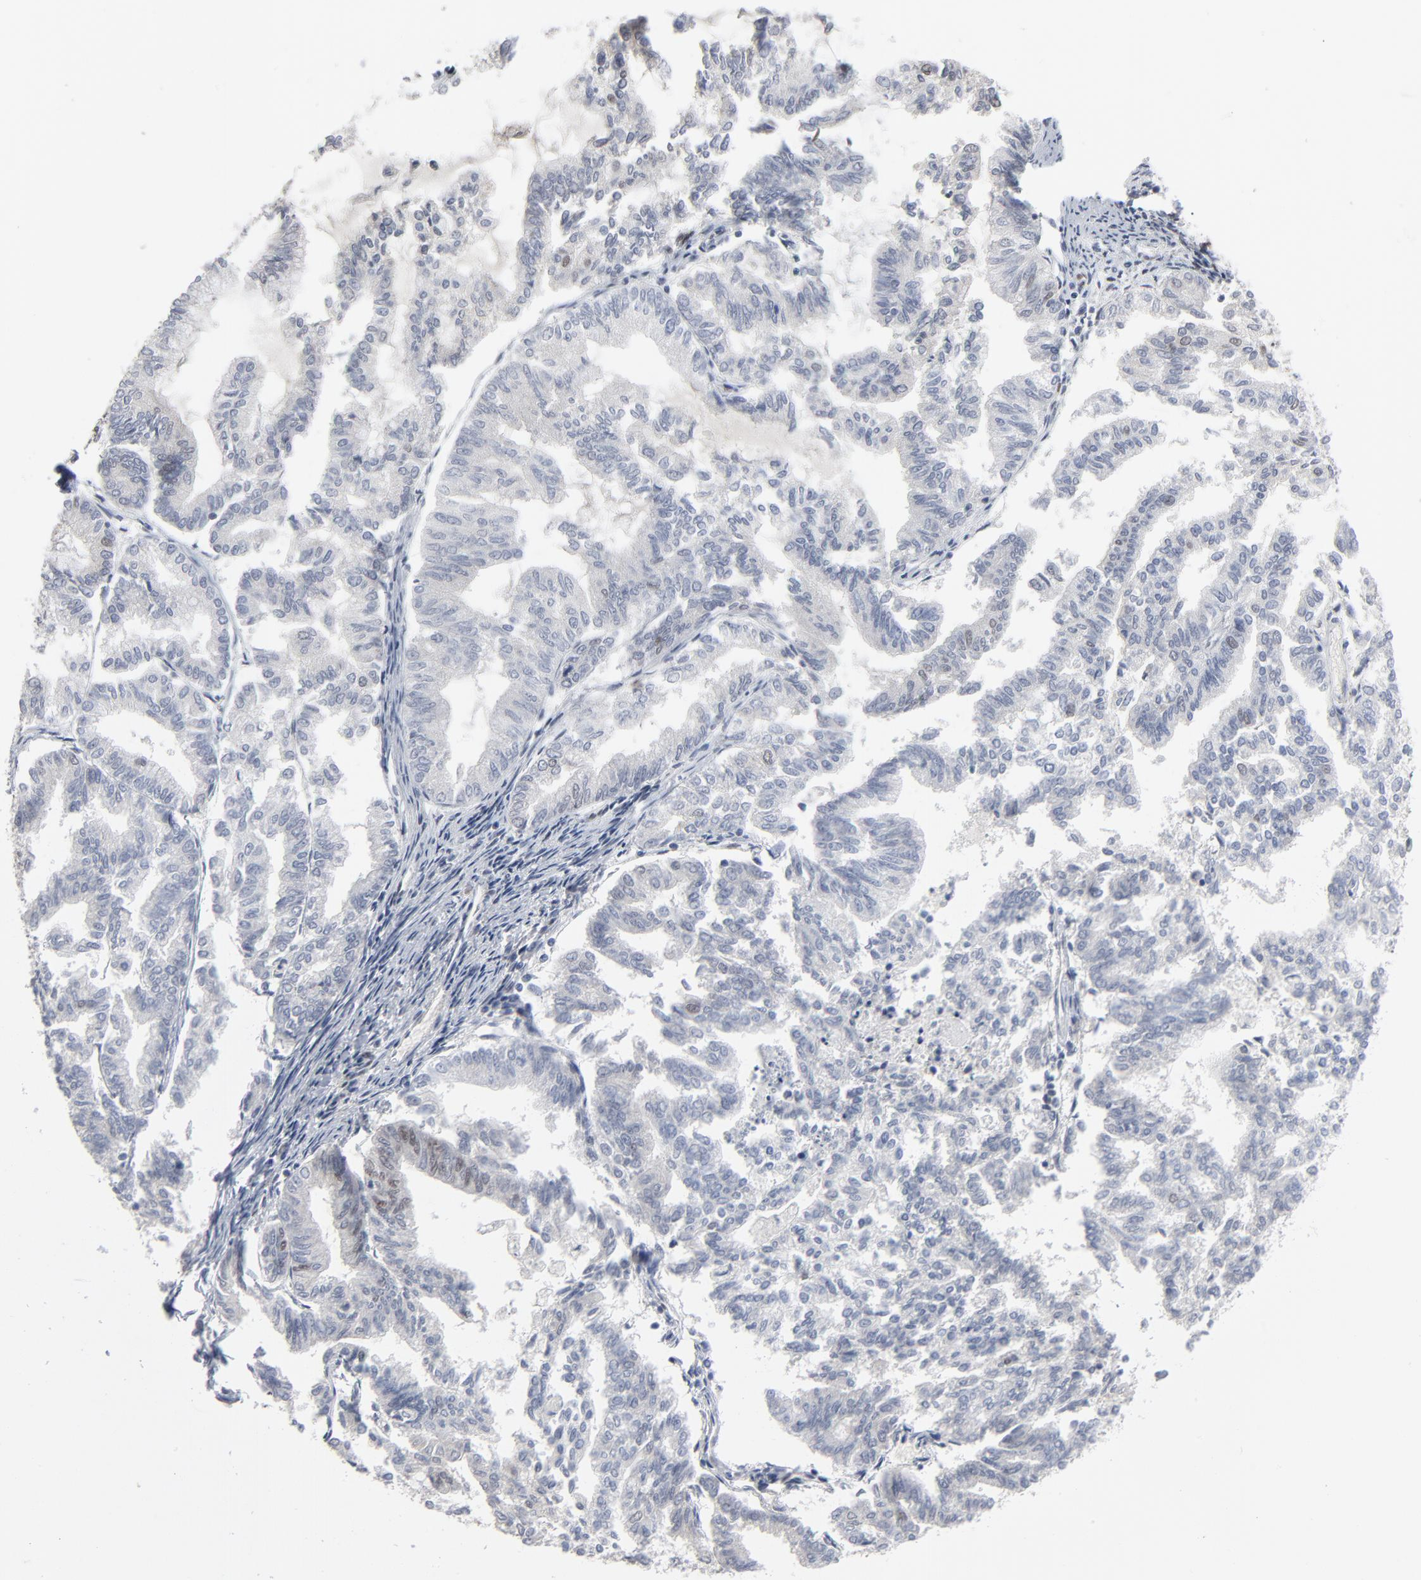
{"staining": {"intensity": "weak", "quantity": "<25%", "location": "nuclear"}, "tissue": "endometrial cancer", "cell_type": "Tumor cells", "image_type": "cancer", "snomed": [{"axis": "morphology", "description": "Adenocarcinoma, NOS"}, {"axis": "topography", "description": "Endometrium"}], "caption": "The immunohistochemistry (IHC) micrograph has no significant staining in tumor cells of endometrial adenocarcinoma tissue.", "gene": "ATF7", "patient": {"sex": "female", "age": 79}}